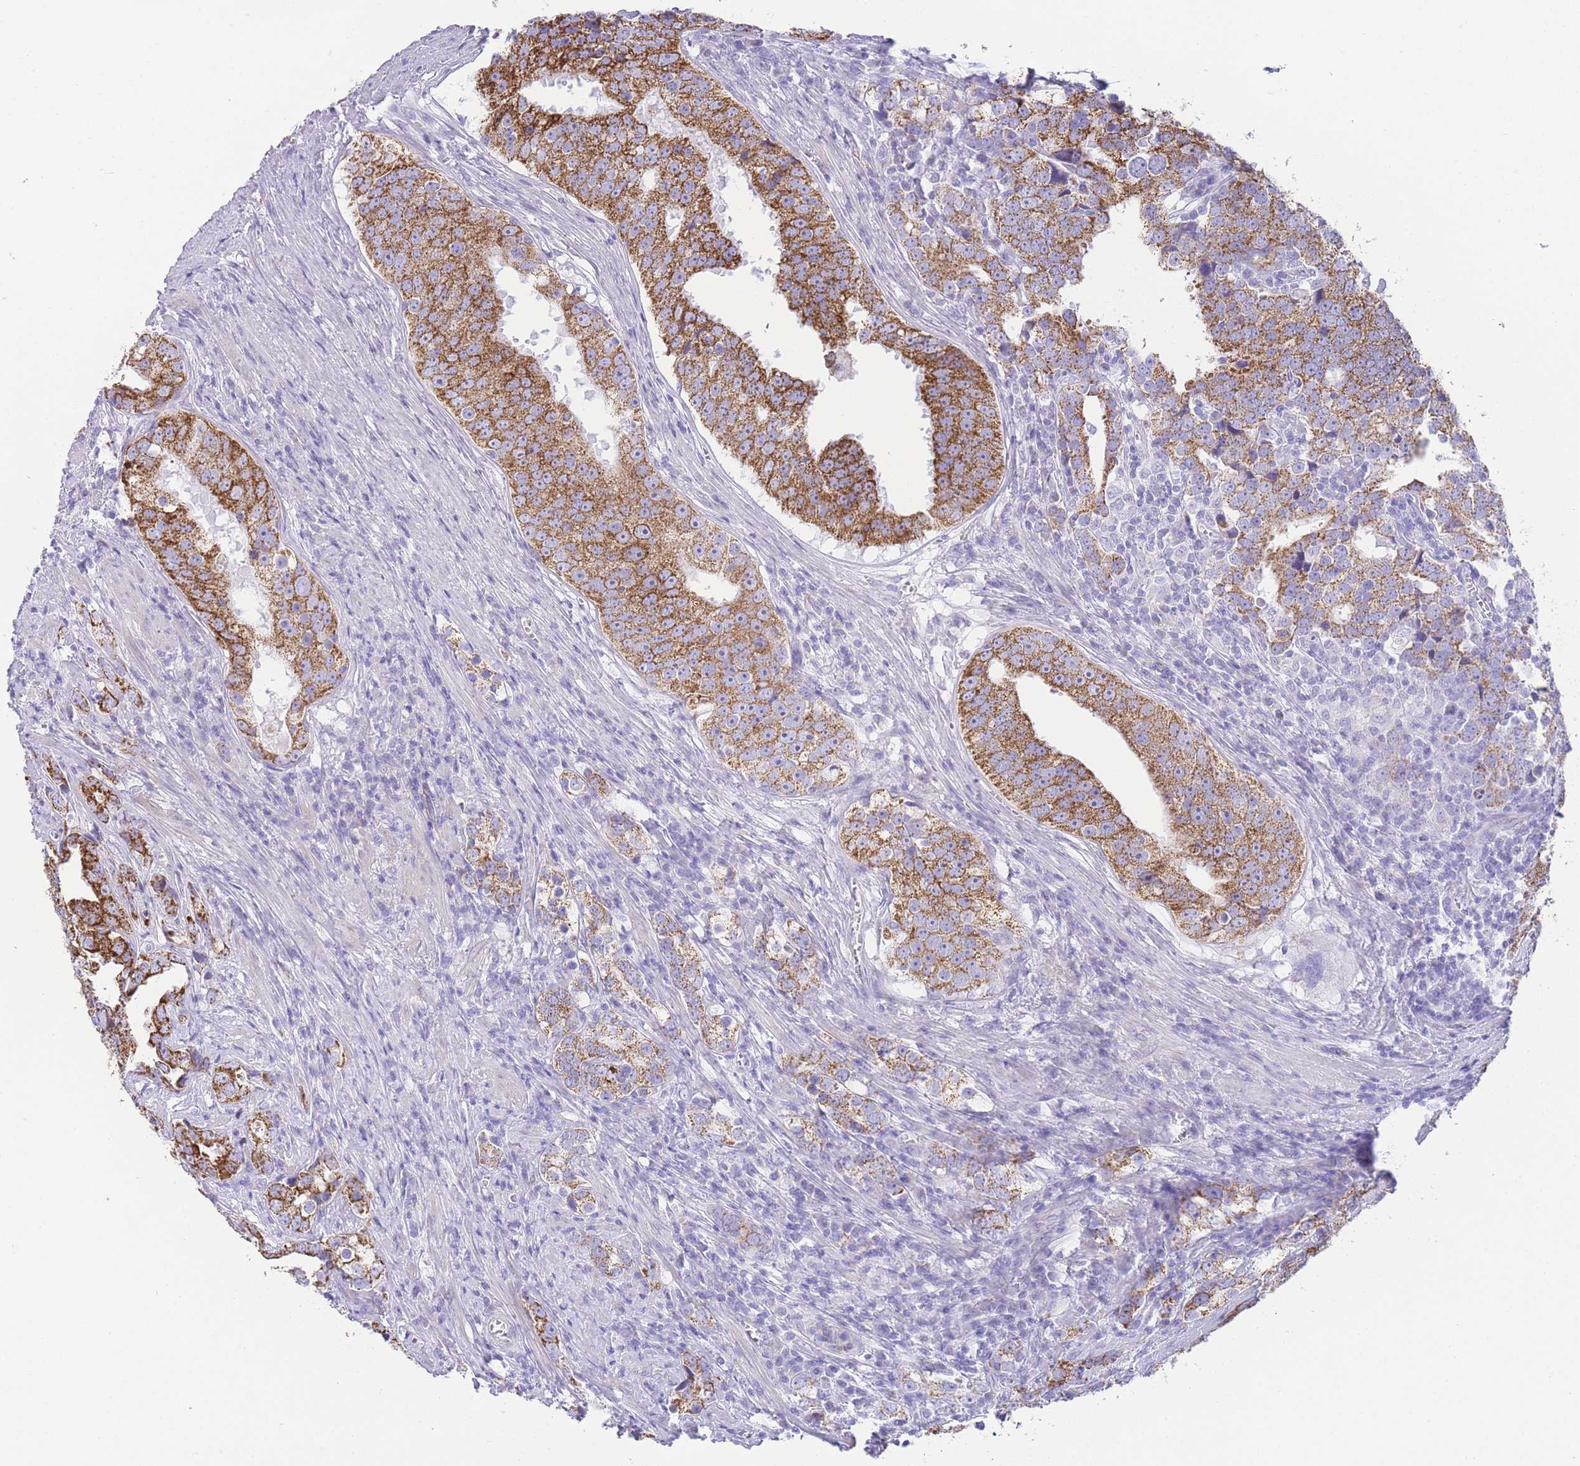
{"staining": {"intensity": "moderate", "quantity": ">75%", "location": "cytoplasmic/membranous"}, "tissue": "prostate cancer", "cell_type": "Tumor cells", "image_type": "cancer", "snomed": [{"axis": "morphology", "description": "Adenocarcinoma, High grade"}, {"axis": "topography", "description": "Prostate"}], "caption": "Human prostate cancer stained for a protein (brown) displays moderate cytoplasmic/membranous positive expression in approximately >75% of tumor cells.", "gene": "ACSM4", "patient": {"sex": "male", "age": 71}}